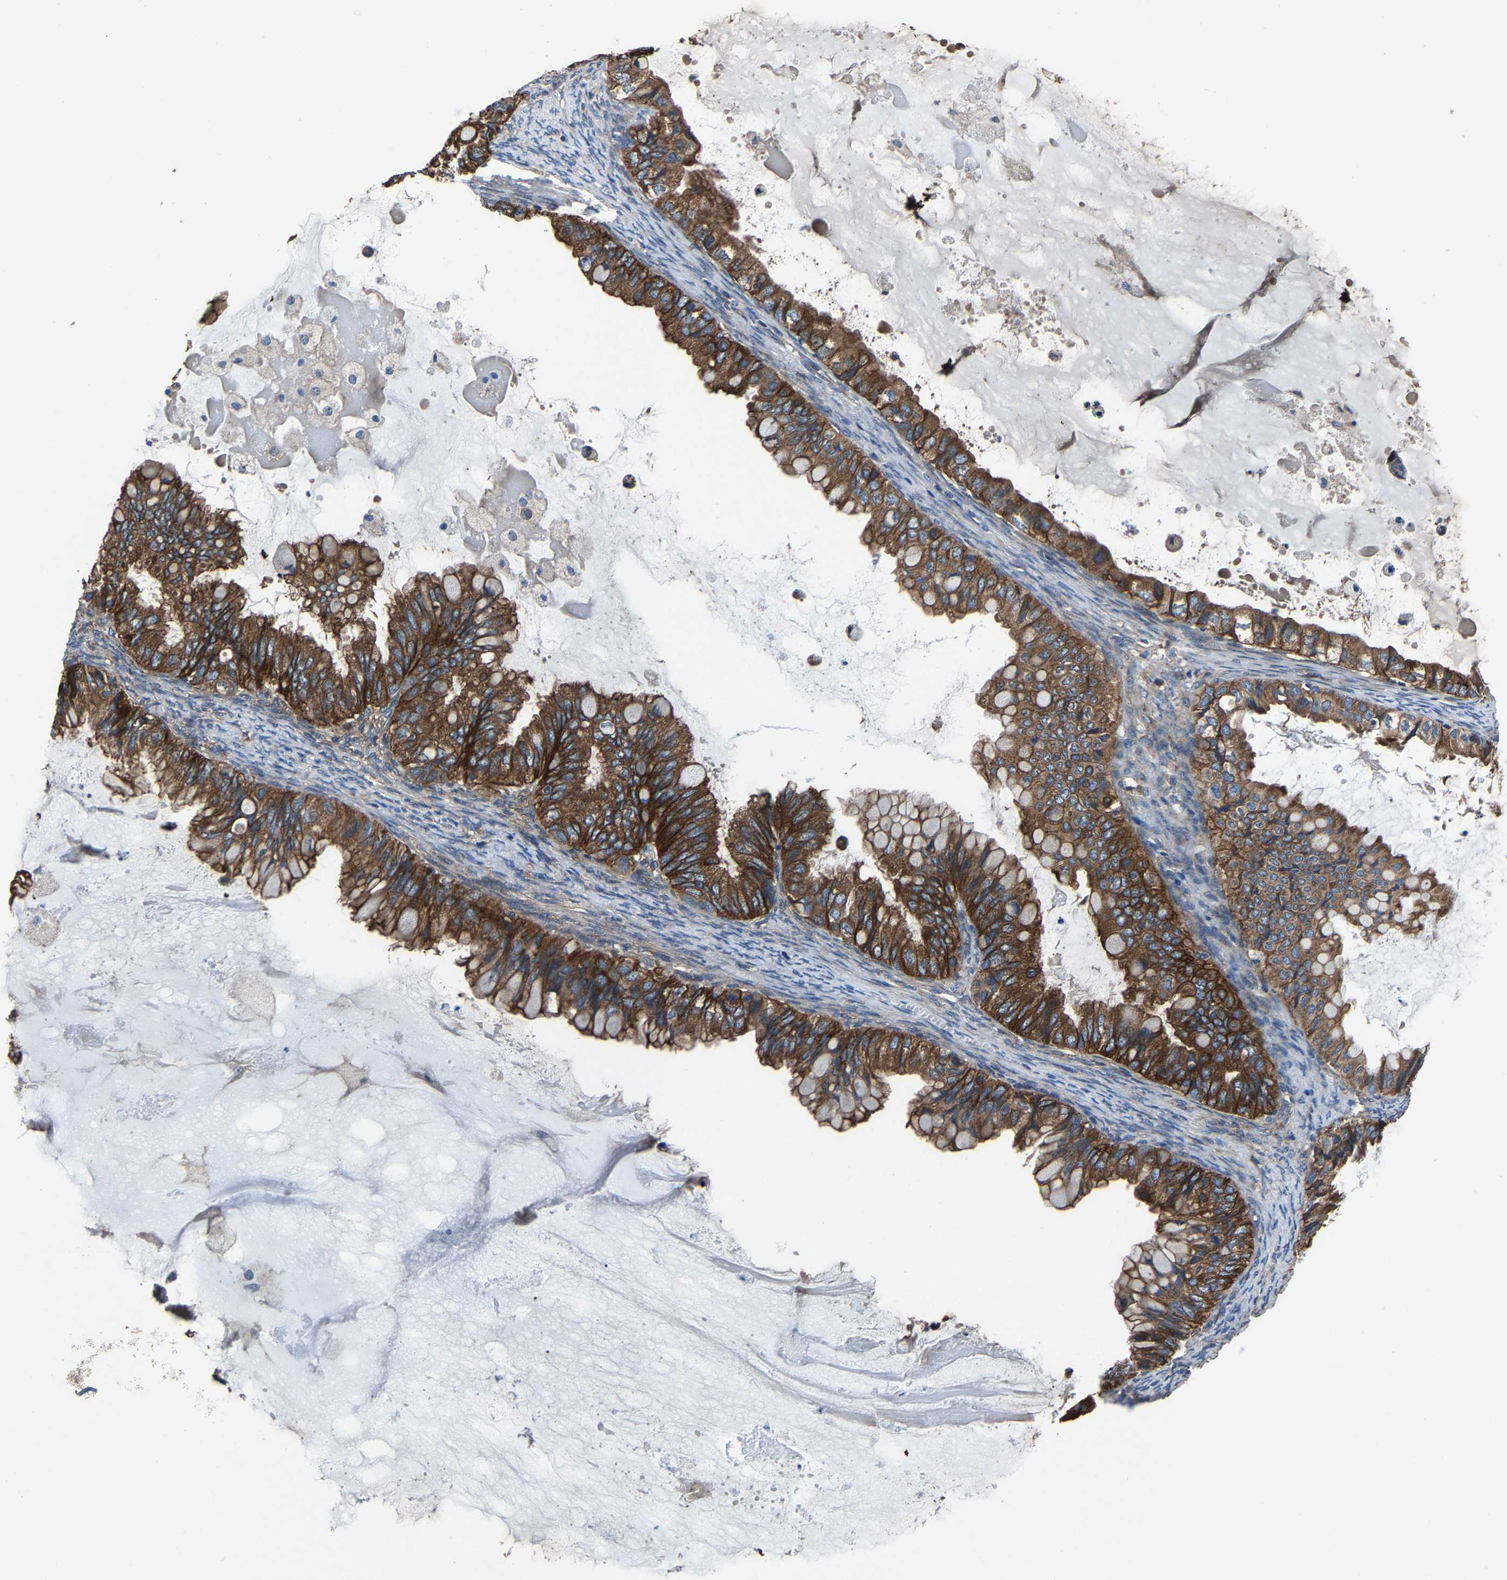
{"staining": {"intensity": "strong", "quantity": ">75%", "location": "cytoplasmic/membranous"}, "tissue": "ovarian cancer", "cell_type": "Tumor cells", "image_type": "cancer", "snomed": [{"axis": "morphology", "description": "Cystadenocarcinoma, mucinous, NOS"}, {"axis": "topography", "description": "Ovary"}], "caption": "Ovarian mucinous cystadenocarcinoma stained with a protein marker exhibits strong staining in tumor cells.", "gene": "KIAA1958", "patient": {"sex": "female", "age": 80}}